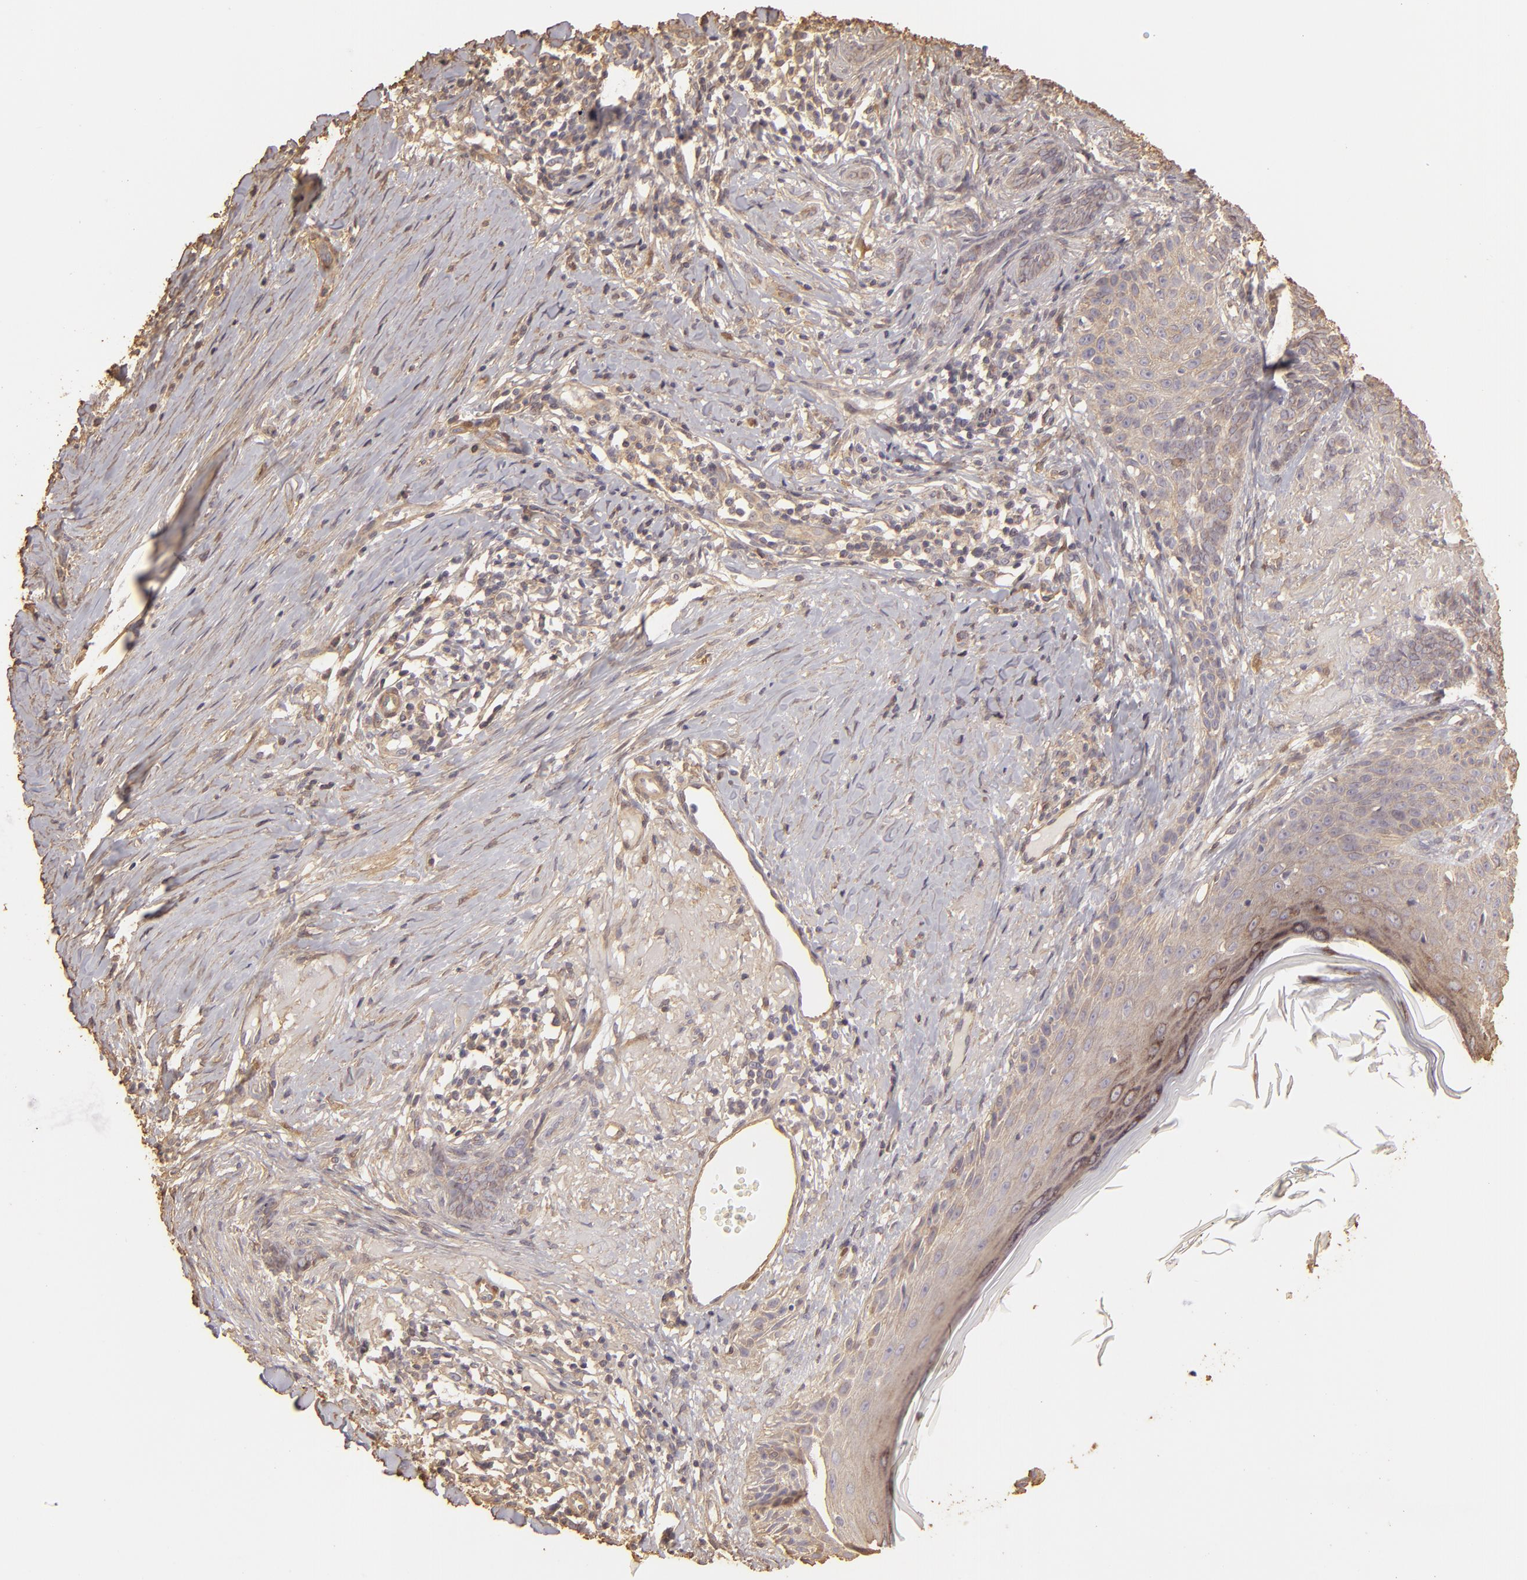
{"staining": {"intensity": "weak", "quantity": "25%-75%", "location": "cytoplasmic/membranous"}, "tissue": "skin cancer", "cell_type": "Tumor cells", "image_type": "cancer", "snomed": [{"axis": "morphology", "description": "Basal cell carcinoma"}, {"axis": "topography", "description": "Skin"}], "caption": "Weak cytoplasmic/membranous staining for a protein is seen in about 25%-75% of tumor cells of skin cancer using immunohistochemistry.", "gene": "HSPB6", "patient": {"sex": "female", "age": 81}}